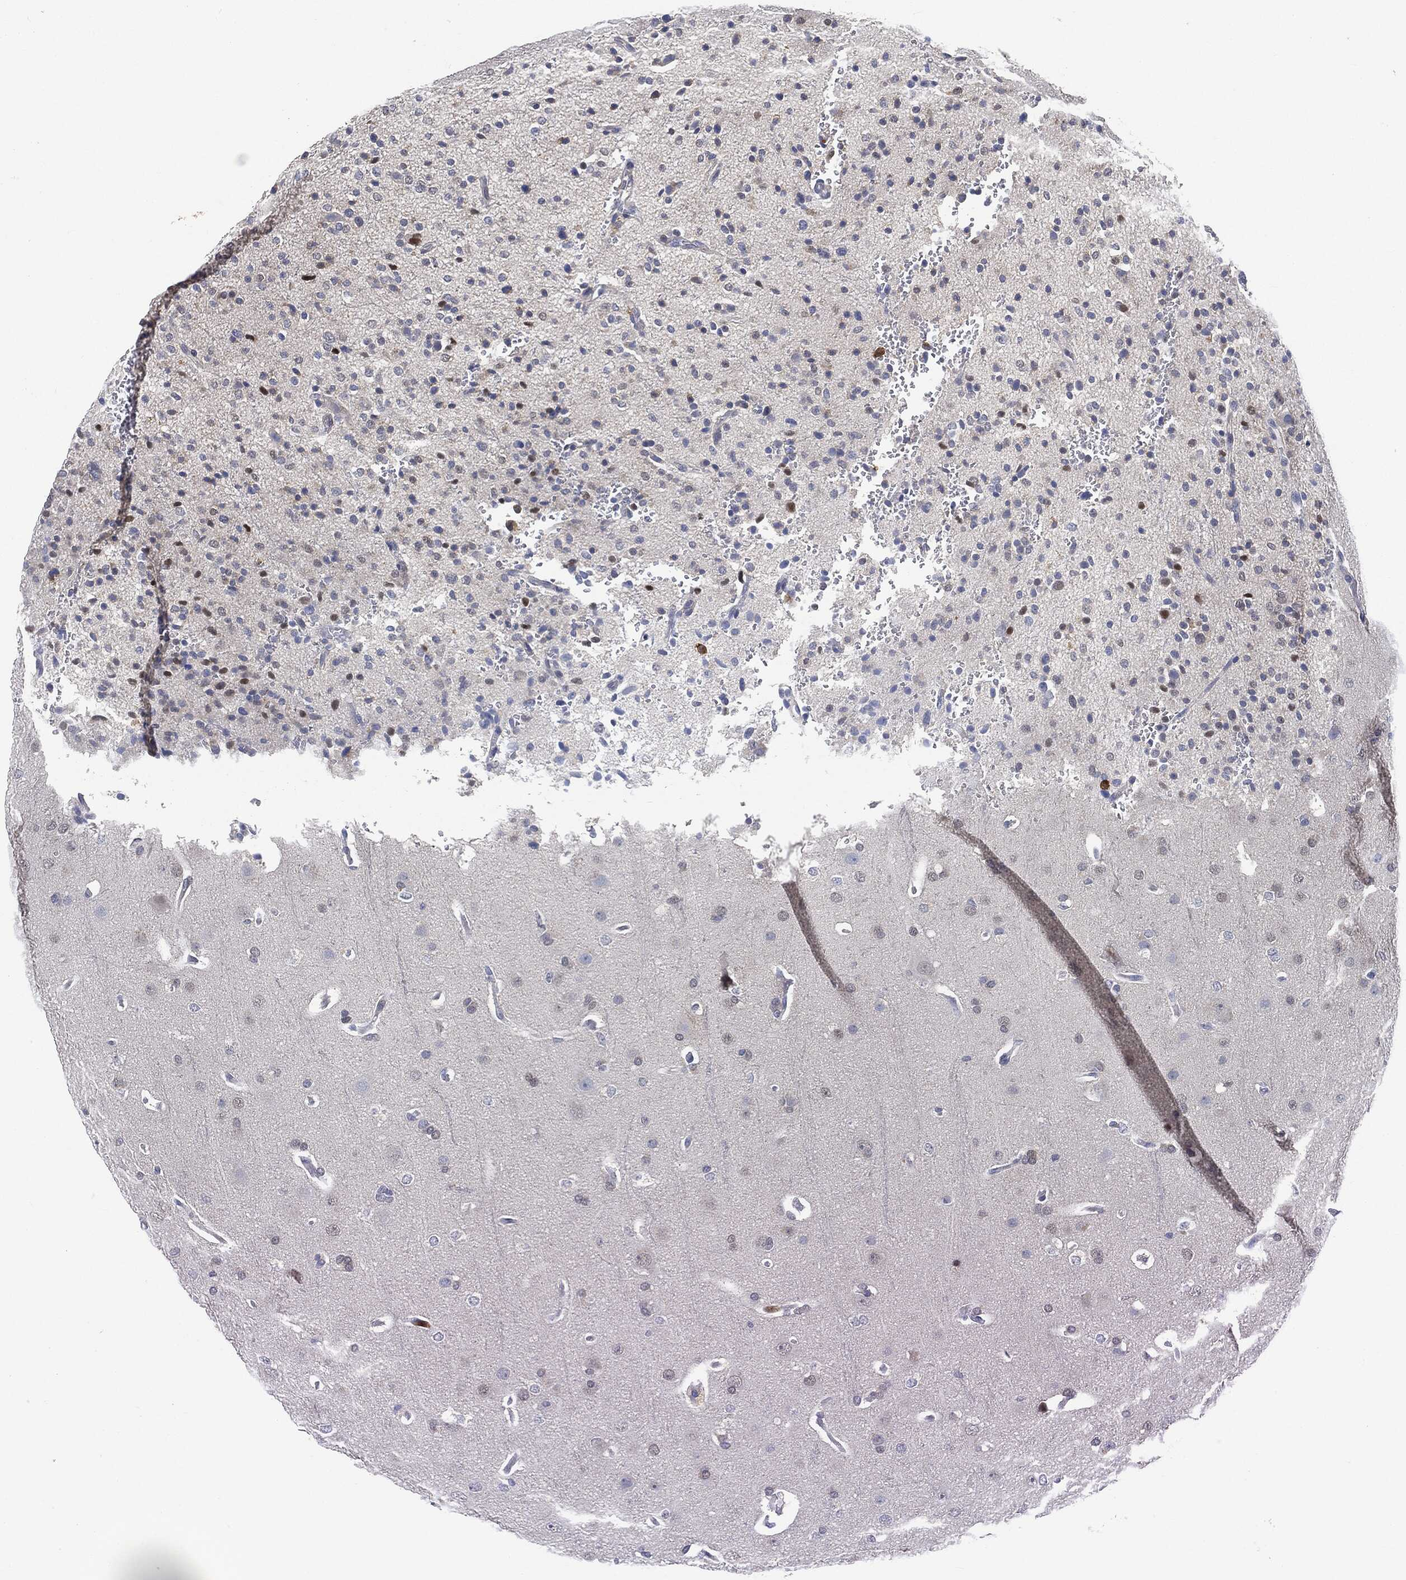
{"staining": {"intensity": "negative", "quantity": "none", "location": "none"}, "tissue": "glioma", "cell_type": "Tumor cells", "image_type": "cancer", "snomed": [{"axis": "morphology", "description": "Glioma, malignant, Low grade"}, {"axis": "topography", "description": "Brain"}], "caption": "Protein analysis of glioma displays no significant expression in tumor cells.", "gene": "VSIG4", "patient": {"sex": "male", "age": 41}}